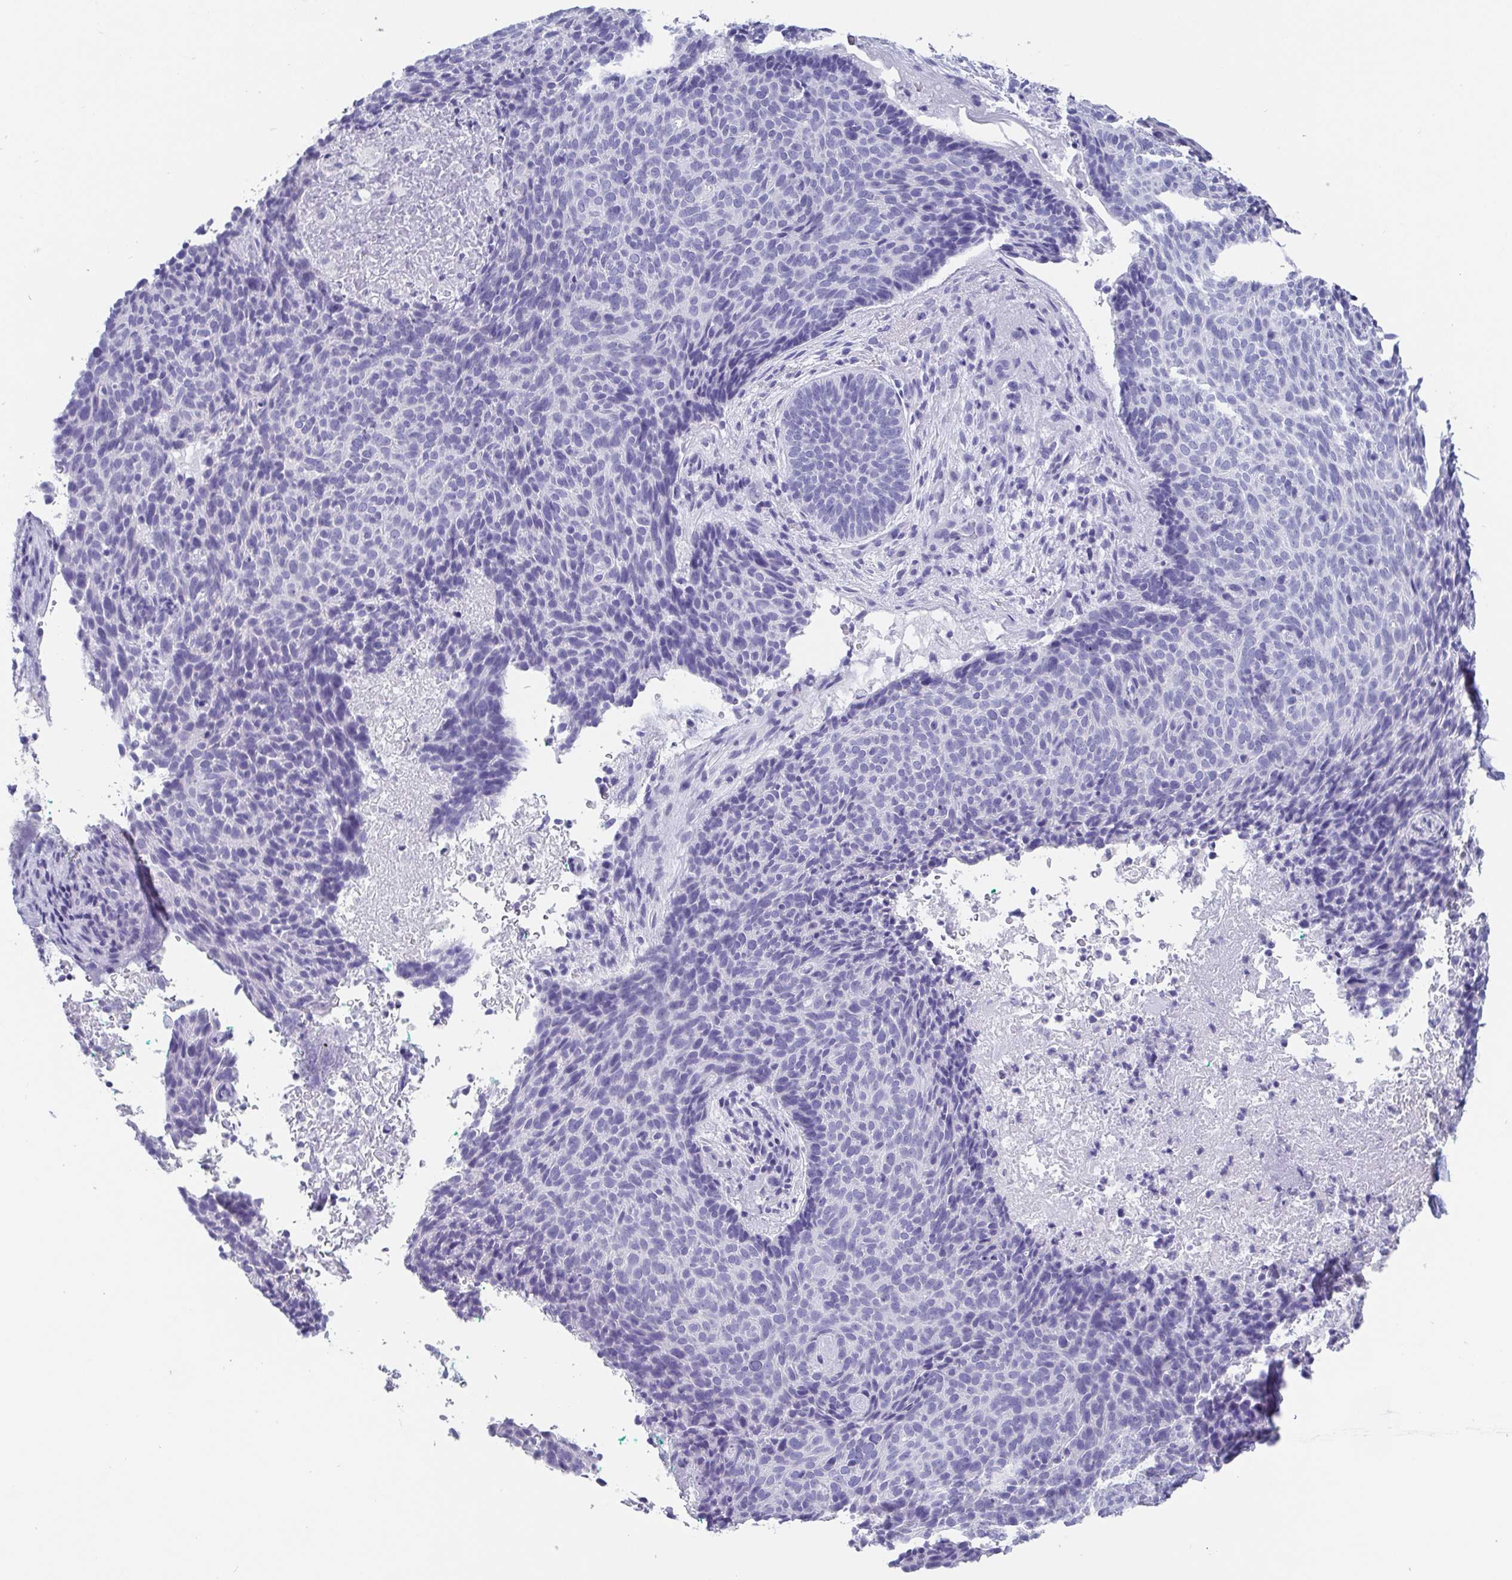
{"staining": {"intensity": "negative", "quantity": "none", "location": "none"}, "tissue": "skin cancer", "cell_type": "Tumor cells", "image_type": "cancer", "snomed": [{"axis": "morphology", "description": "Basal cell carcinoma"}, {"axis": "topography", "description": "Skin"}, {"axis": "topography", "description": "Skin of head"}], "caption": "DAB (3,3'-diaminobenzidine) immunohistochemical staining of human skin cancer reveals no significant expression in tumor cells.", "gene": "SCGN", "patient": {"sex": "female", "age": 92}}